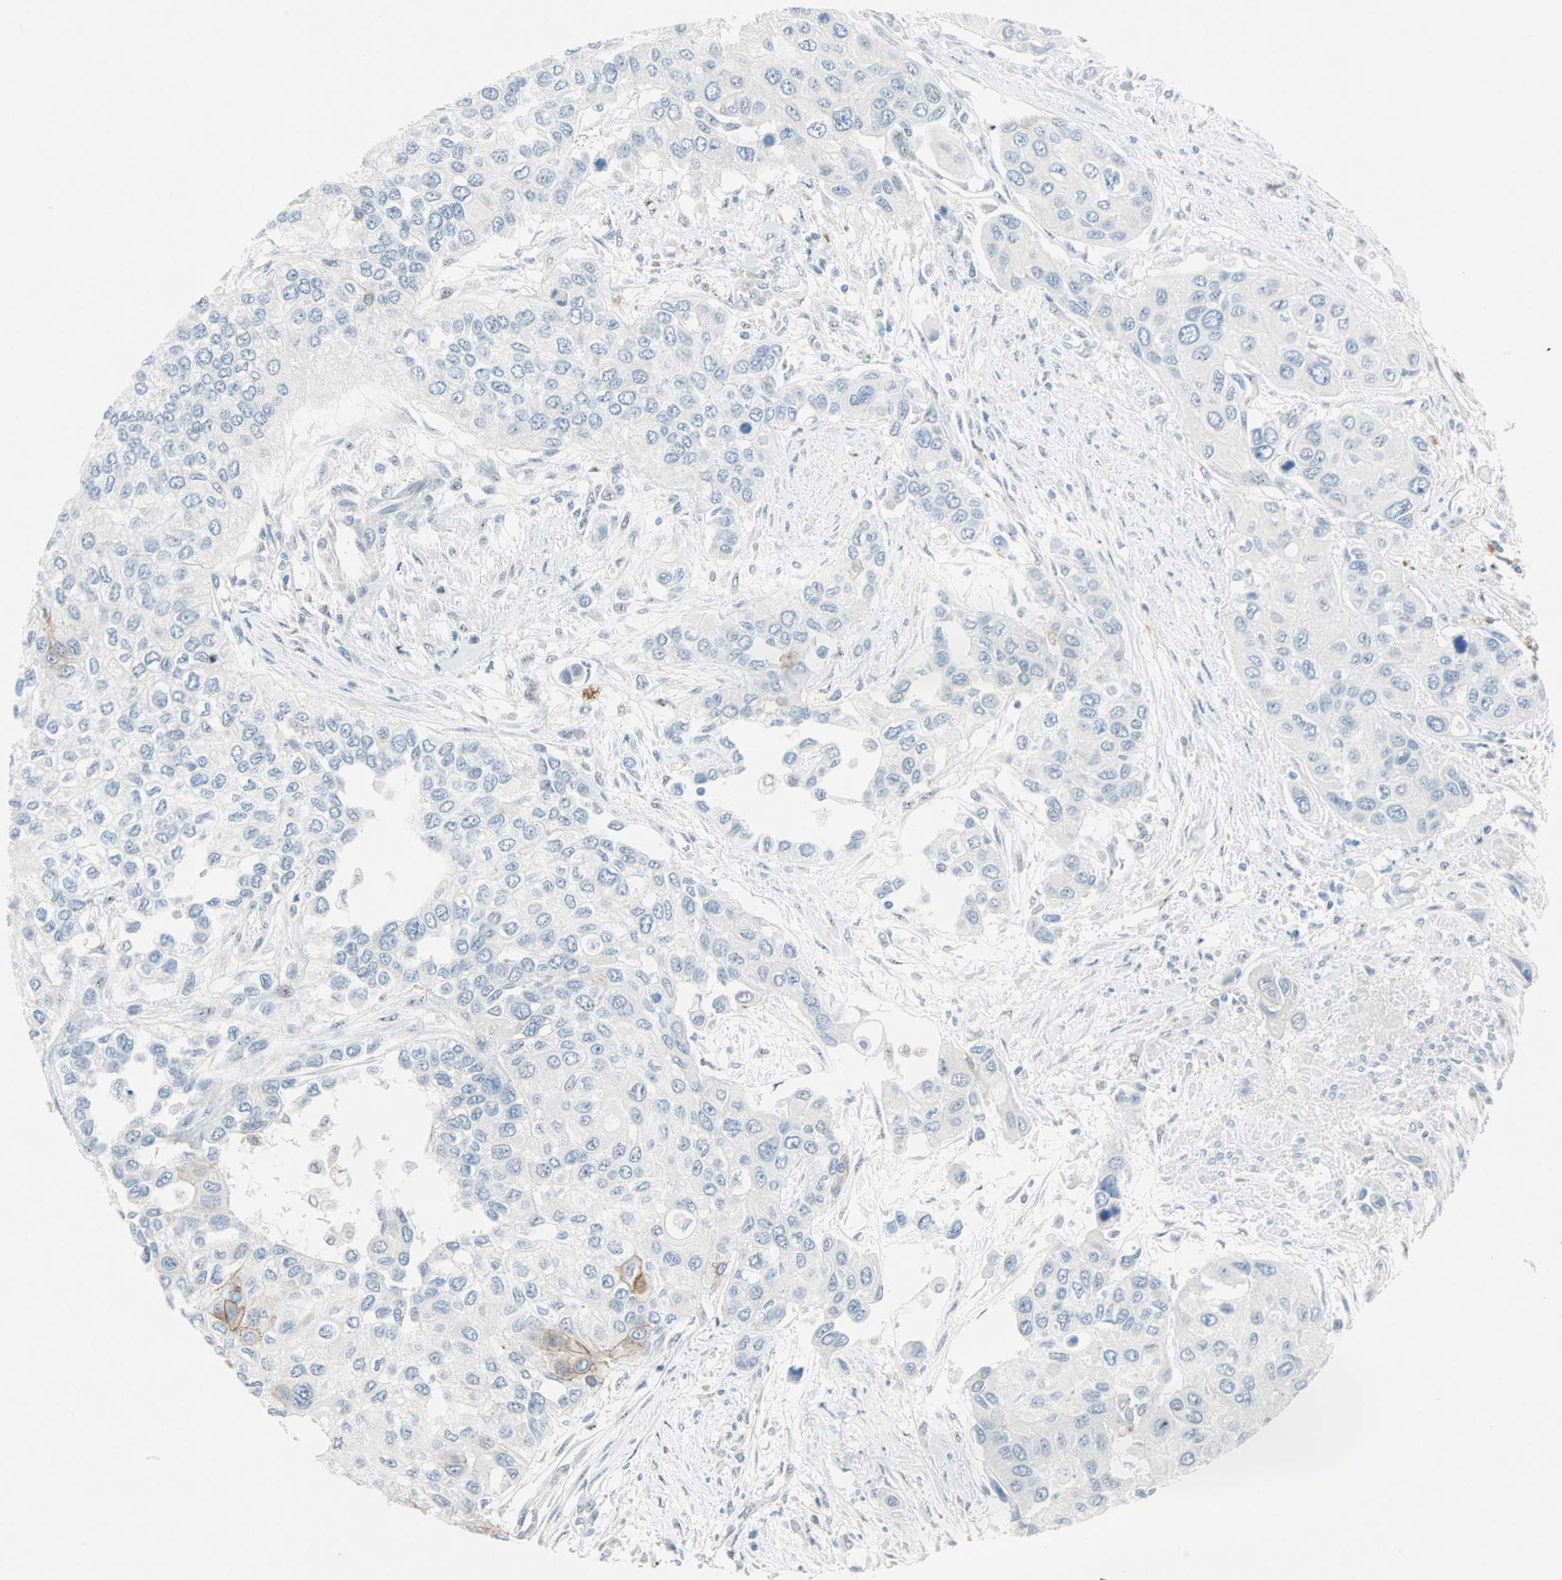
{"staining": {"intensity": "negative", "quantity": "none", "location": "none"}, "tissue": "urothelial cancer", "cell_type": "Tumor cells", "image_type": "cancer", "snomed": [{"axis": "morphology", "description": "Urothelial carcinoma, High grade"}, {"axis": "topography", "description": "Urinary bladder"}], "caption": "An immunohistochemistry image of urothelial carcinoma (high-grade) is shown. There is no staining in tumor cells of urothelial carcinoma (high-grade).", "gene": "CAND2", "patient": {"sex": "female", "age": 56}}